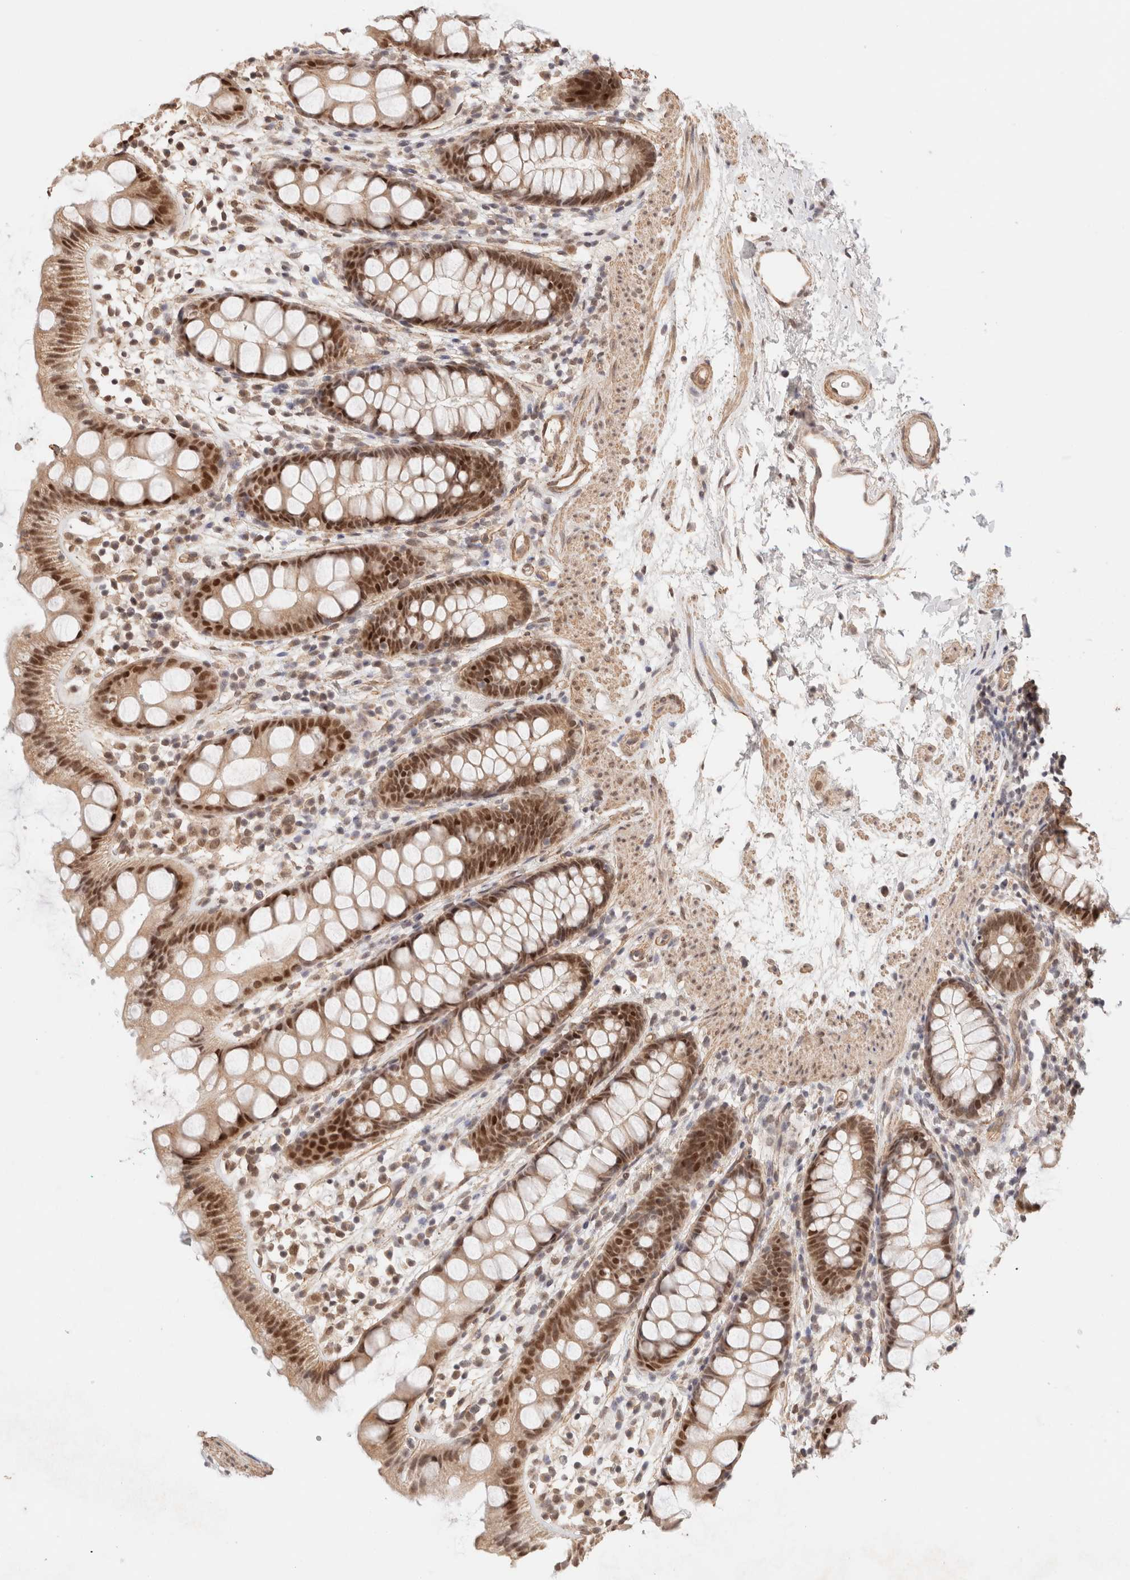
{"staining": {"intensity": "moderate", "quantity": ">75%", "location": "cytoplasmic/membranous,nuclear"}, "tissue": "rectum", "cell_type": "Glandular cells", "image_type": "normal", "snomed": [{"axis": "morphology", "description": "Normal tissue, NOS"}, {"axis": "topography", "description": "Rectum"}], "caption": "Glandular cells exhibit medium levels of moderate cytoplasmic/membranous,nuclear expression in approximately >75% of cells in normal rectum.", "gene": "BRPF3", "patient": {"sex": "female", "age": 65}}